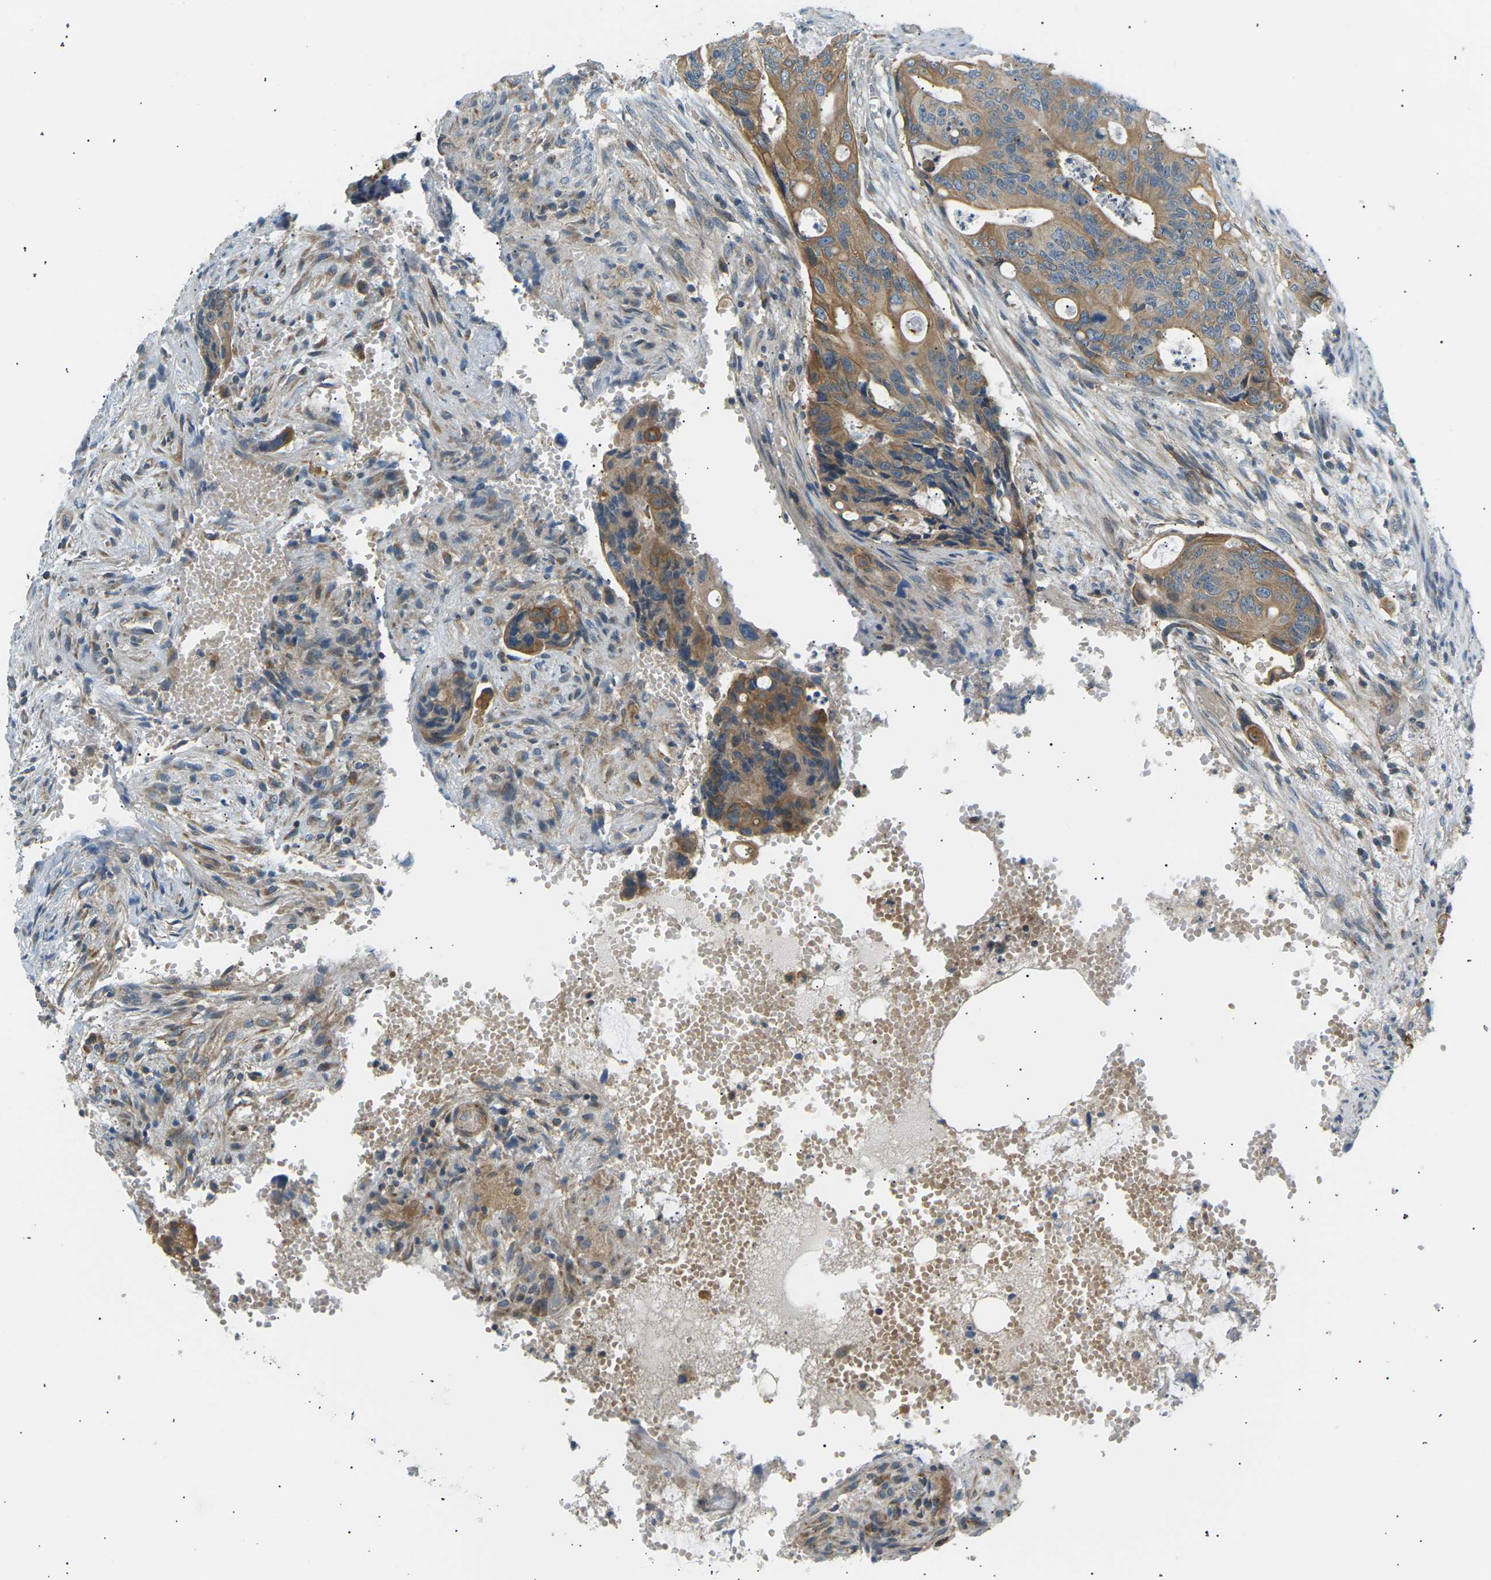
{"staining": {"intensity": "moderate", "quantity": ">75%", "location": "cytoplasmic/membranous"}, "tissue": "colorectal cancer", "cell_type": "Tumor cells", "image_type": "cancer", "snomed": [{"axis": "morphology", "description": "Adenocarcinoma, NOS"}, {"axis": "topography", "description": "Colon"}], "caption": "This histopathology image reveals immunohistochemistry staining of colorectal cancer, with medium moderate cytoplasmic/membranous staining in about >75% of tumor cells.", "gene": "TBC1D8", "patient": {"sex": "female", "age": 57}}